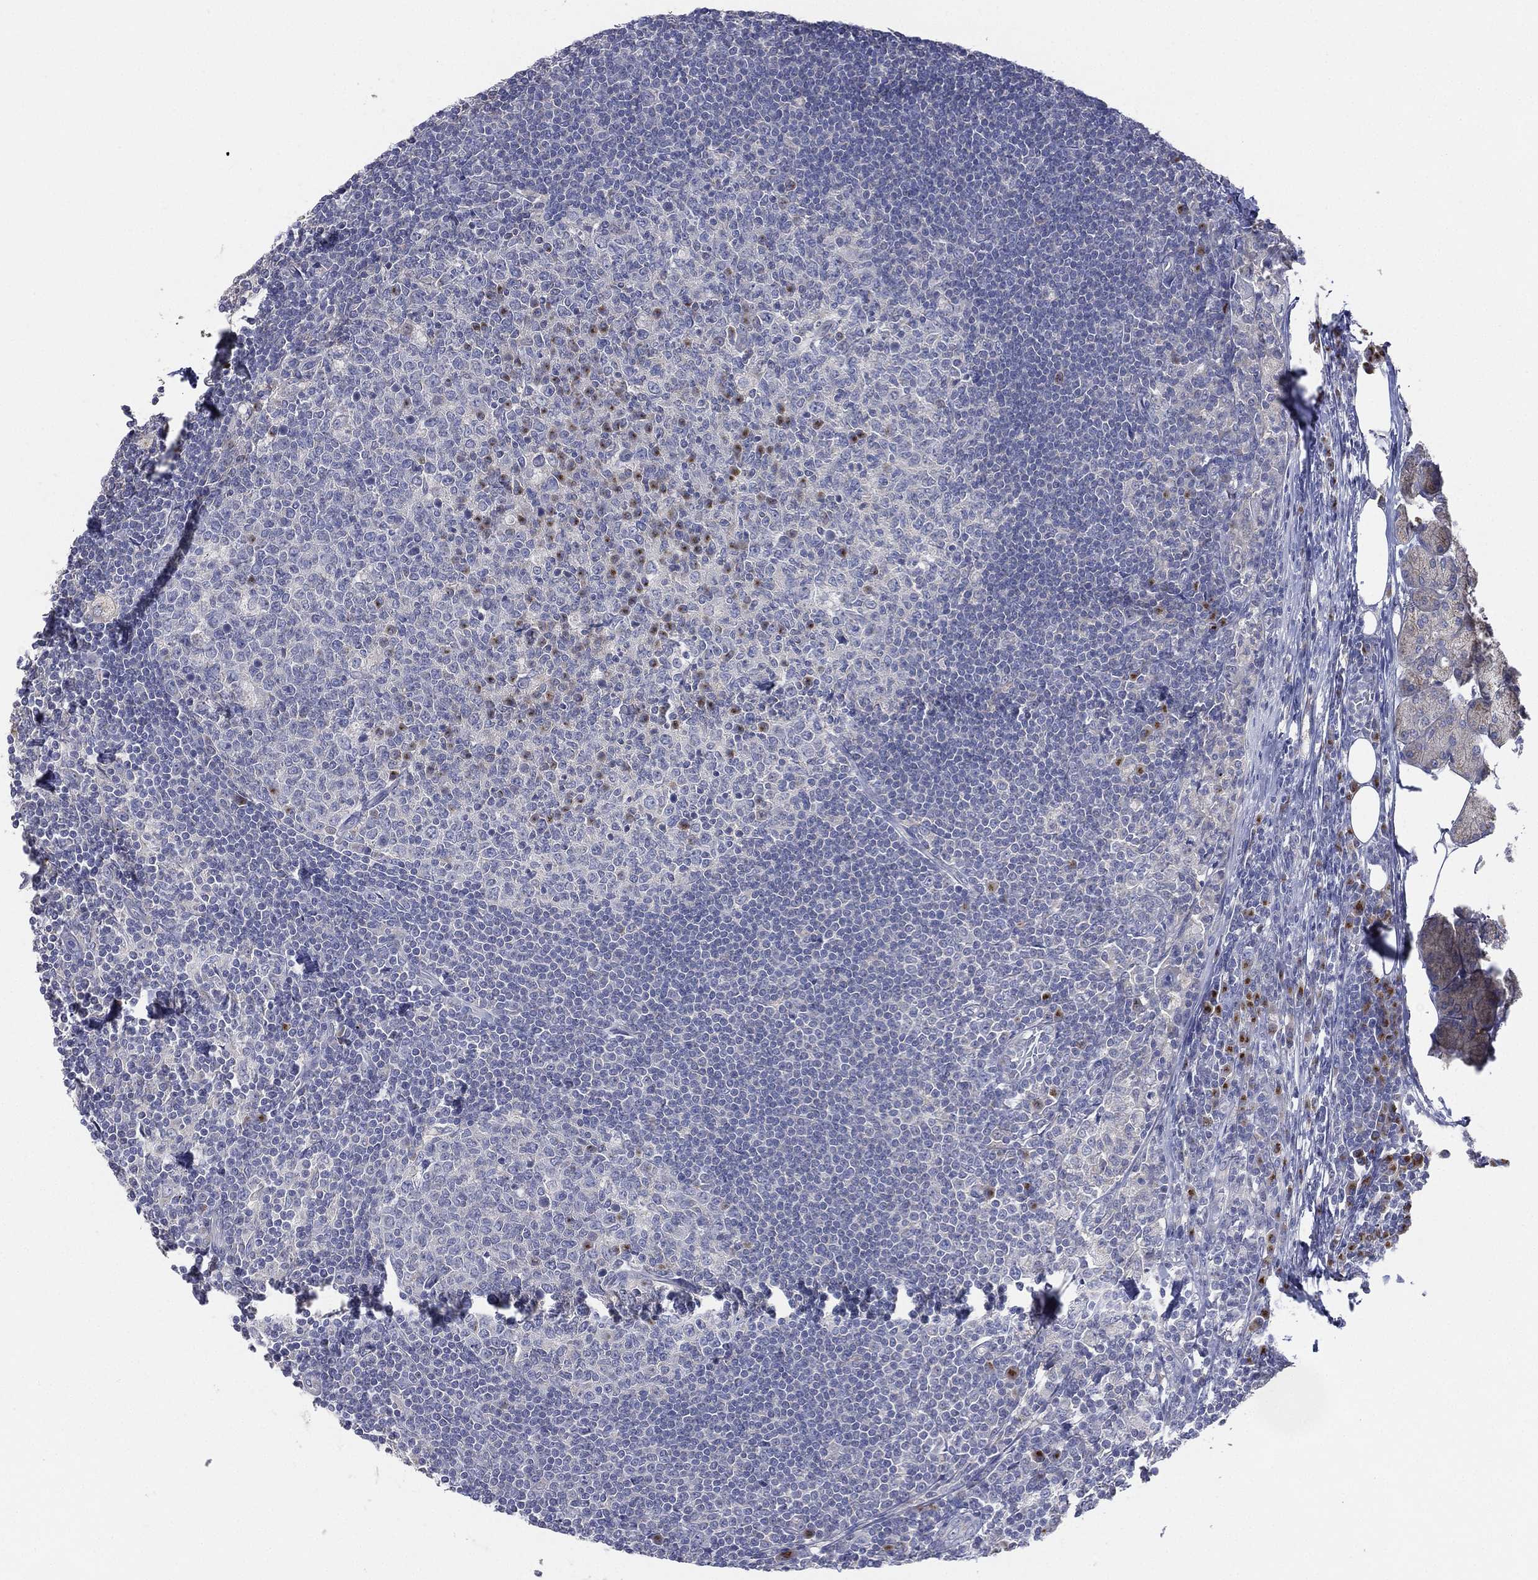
{"staining": {"intensity": "moderate", "quantity": "<25%", "location": "cytoplasmic/membranous"}, "tissue": "lymph node", "cell_type": "Germinal center cells", "image_type": "normal", "snomed": [{"axis": "morphology", "description": "Normal tissue, NOS"}, {"axis": "topography", "description": "Lymph node"}, {"axis": "topography", "description": "Salivary gland"}], "caption": "A photomicrograph of lymph node stained for a protein reveals moderate cytoplasmic/membranous brown staining in germinal center cells.", "gene": "ATP8A2", "patient": {"sex": "male", "age": 83}}